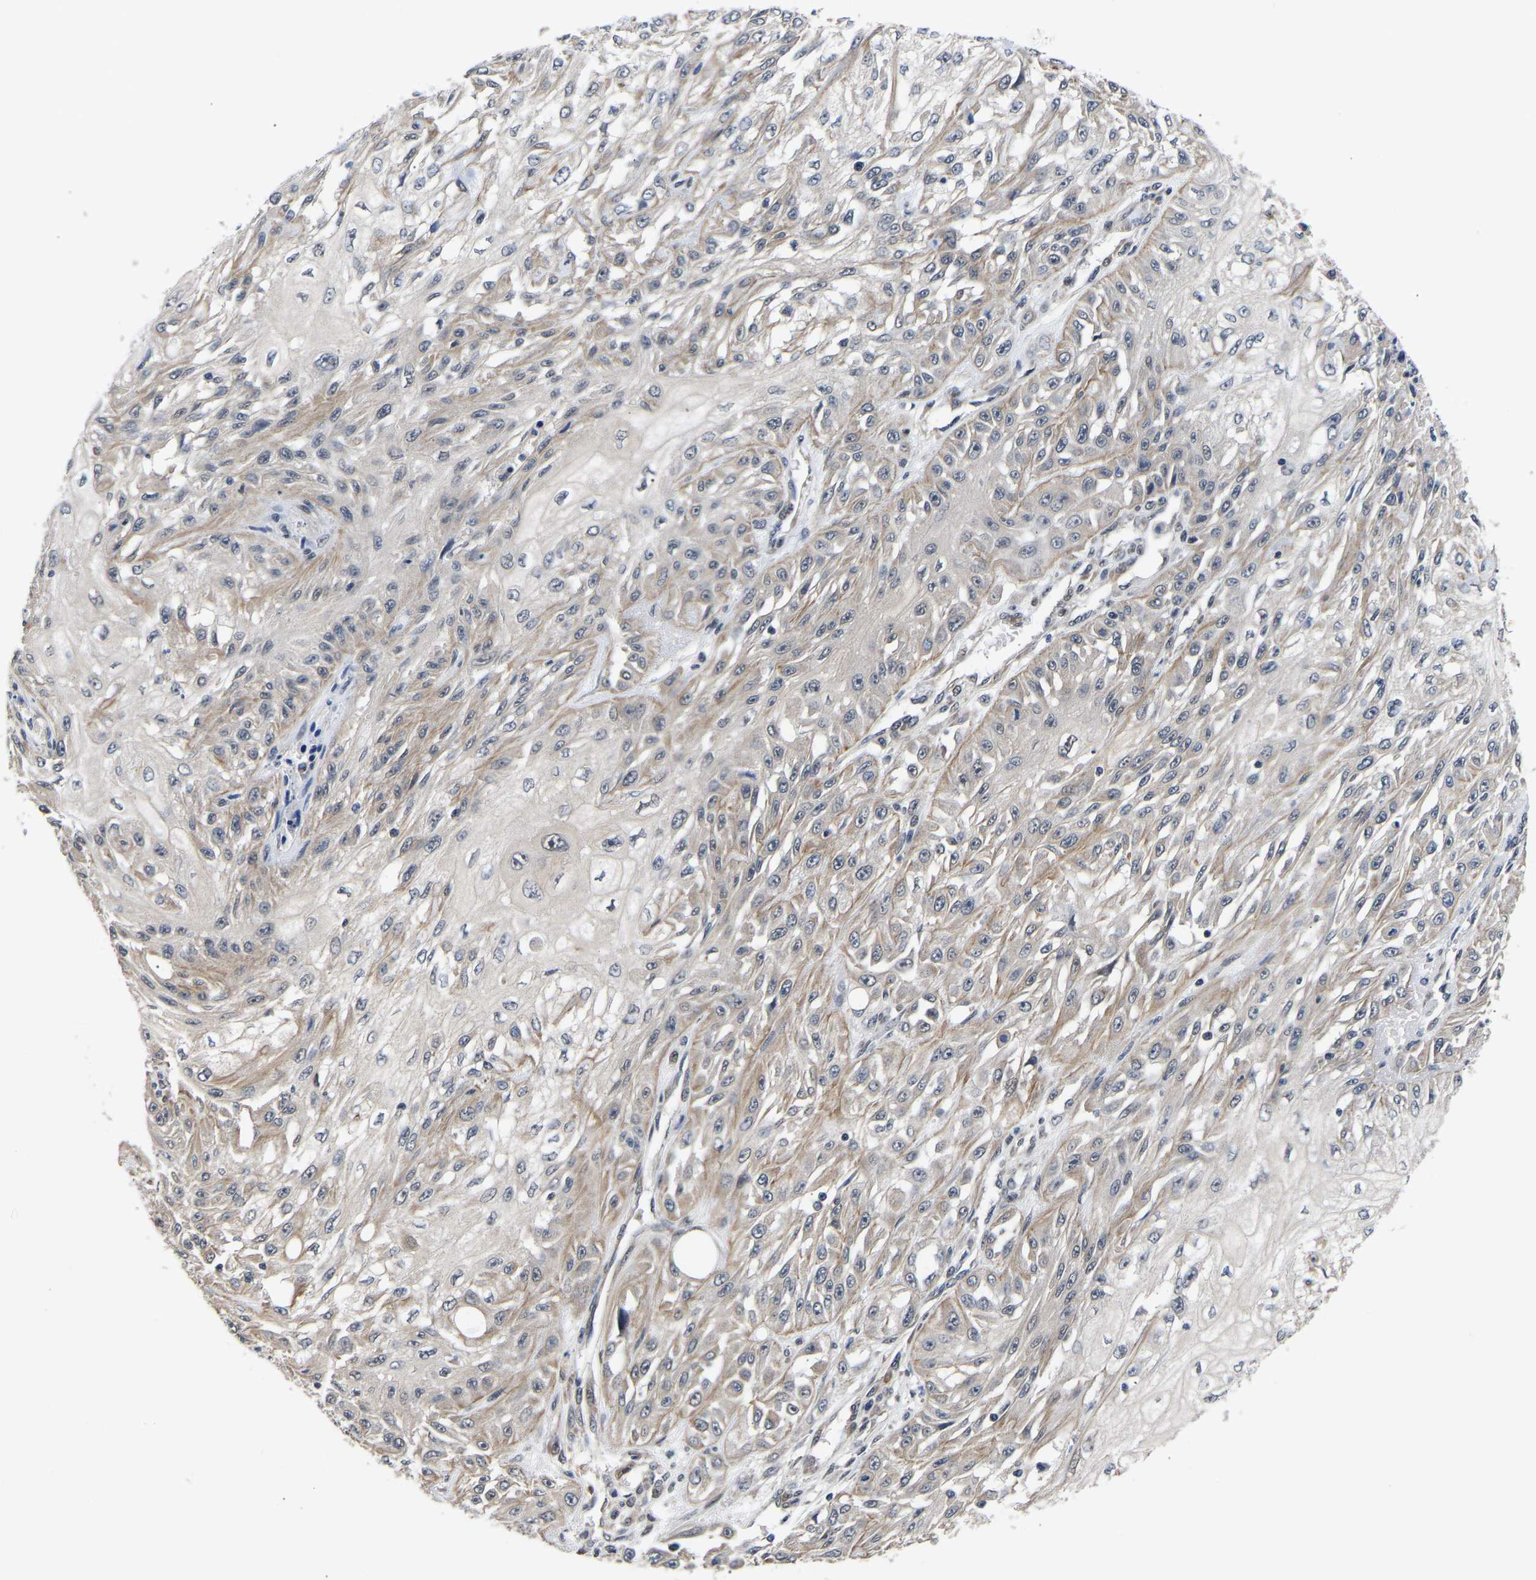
{"staining": {"intensity": "weak", "quantity": "25%-75%", "location": "cytoplasmic/membranous"}, "tissue": "skin cancer", "cell_type": "Tumor cells", "image_type": "cancer", "snomed": [{"axis": "morphology", "description": "Squamous cell carcinoma, NOS"}, {"axis": "morphology", "description": "Squamous cell carcinoma, metastatic, NOS"}, {"axis": "topography", "description": "Skin"}, {"axis": "topography", "description": "Lymph node"}], "caption": "A low amount of weak cytoplasmic/membranous staining is appreciated in approximately 25%-75% of tumor cells in metastatic squamous cell carcinoma (skin) tissue. (Brightfield microscopy of DAB IHC at high magnification).", "gene": "METTL16", "patient": {"sex": "male", "age": 75}}